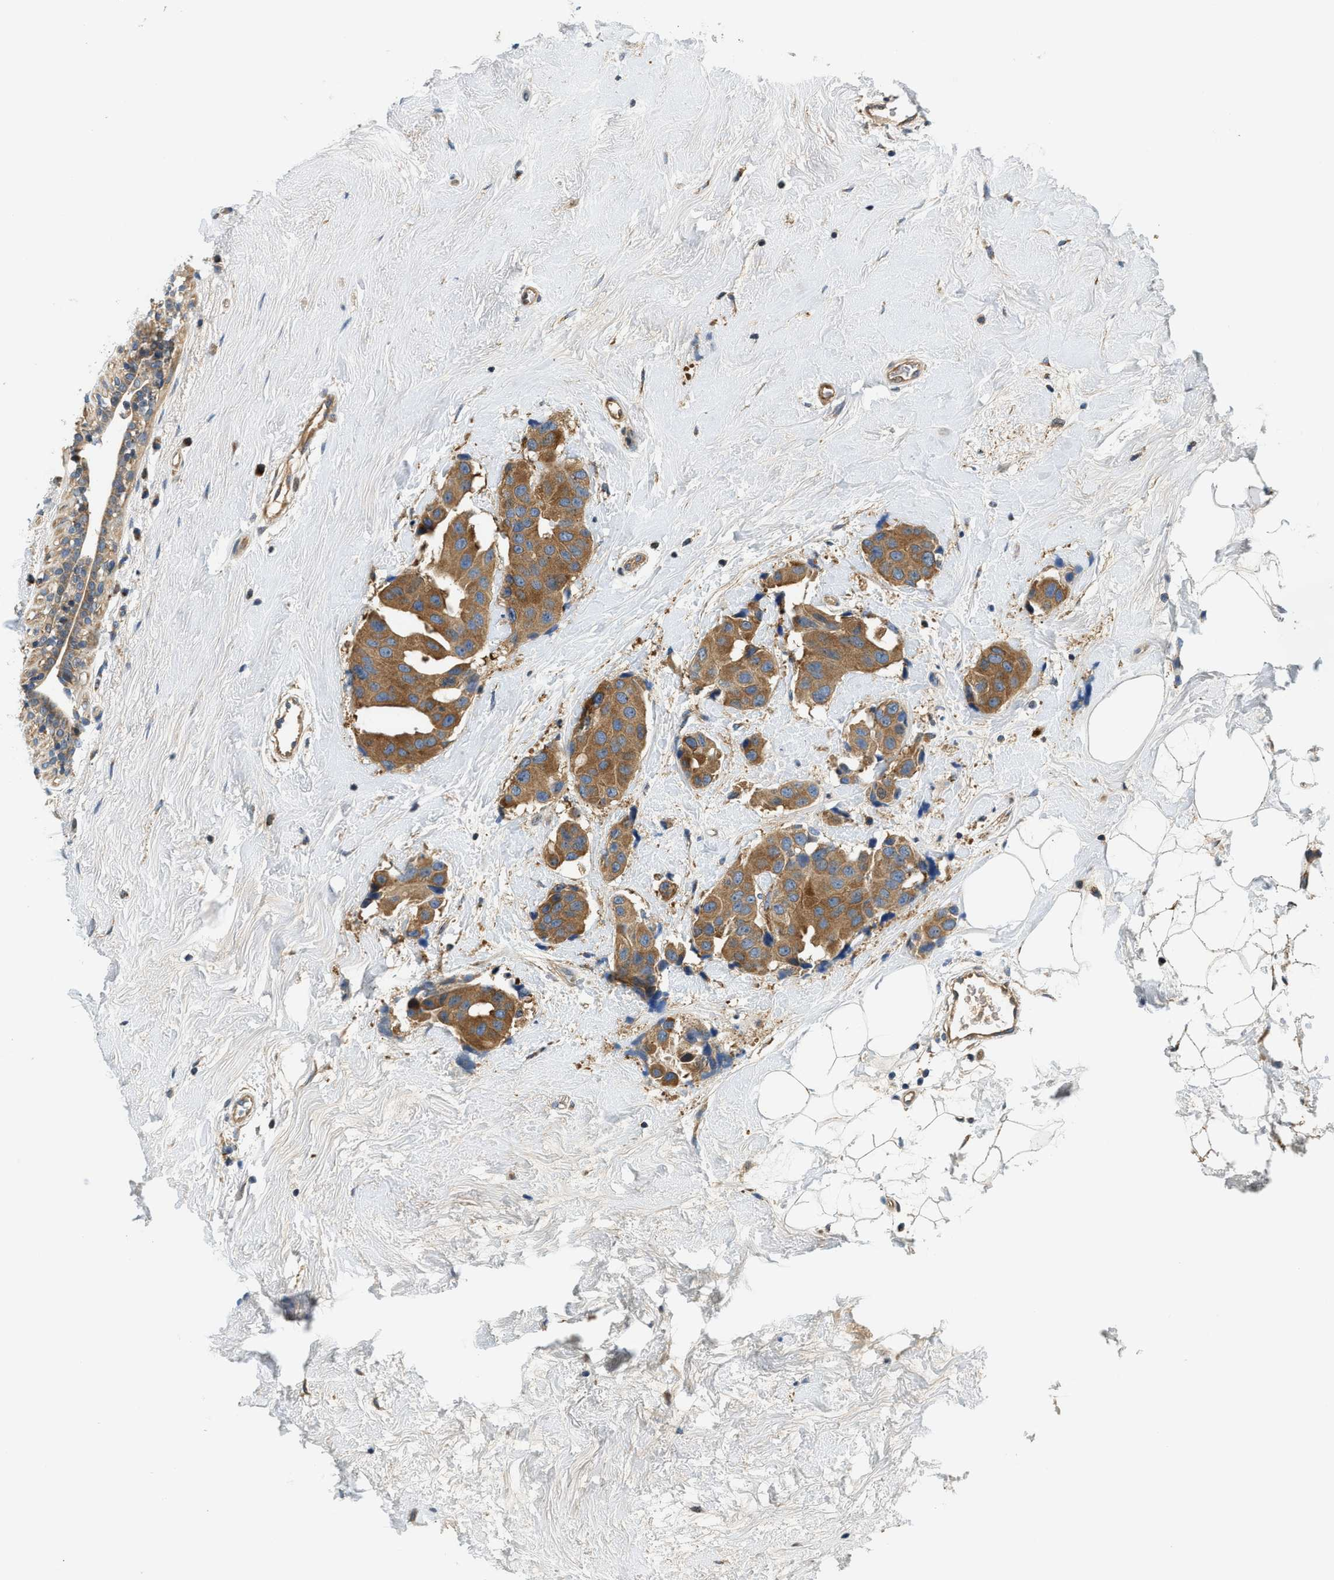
{"staining": {"intensity": "moderate", "quantity": ">75%", "location": "cytoplasmic/membranous"}, "tissue": "breast cancer", "cell_type": "Tumor cells", "image_type": "cancer", "snomed": [{"axis": "morphology", "description": "Normal tissue, NOS"}, {"axis": "morphology", "description": "Duct carcinoma"}, {"axis": "topography", "description": "Breast"}], "caption": "Protein staining of invasive ductal carcinoma (breast) tissue demonstrates moderate cytoplasmic/membranous staining in approximately >75% of tumor cells. (brown staining indicates protein expression, while blue staining denotes nuclei).", "gene": "KCNK1", "patient": {"sex": "female", "age": 39}}